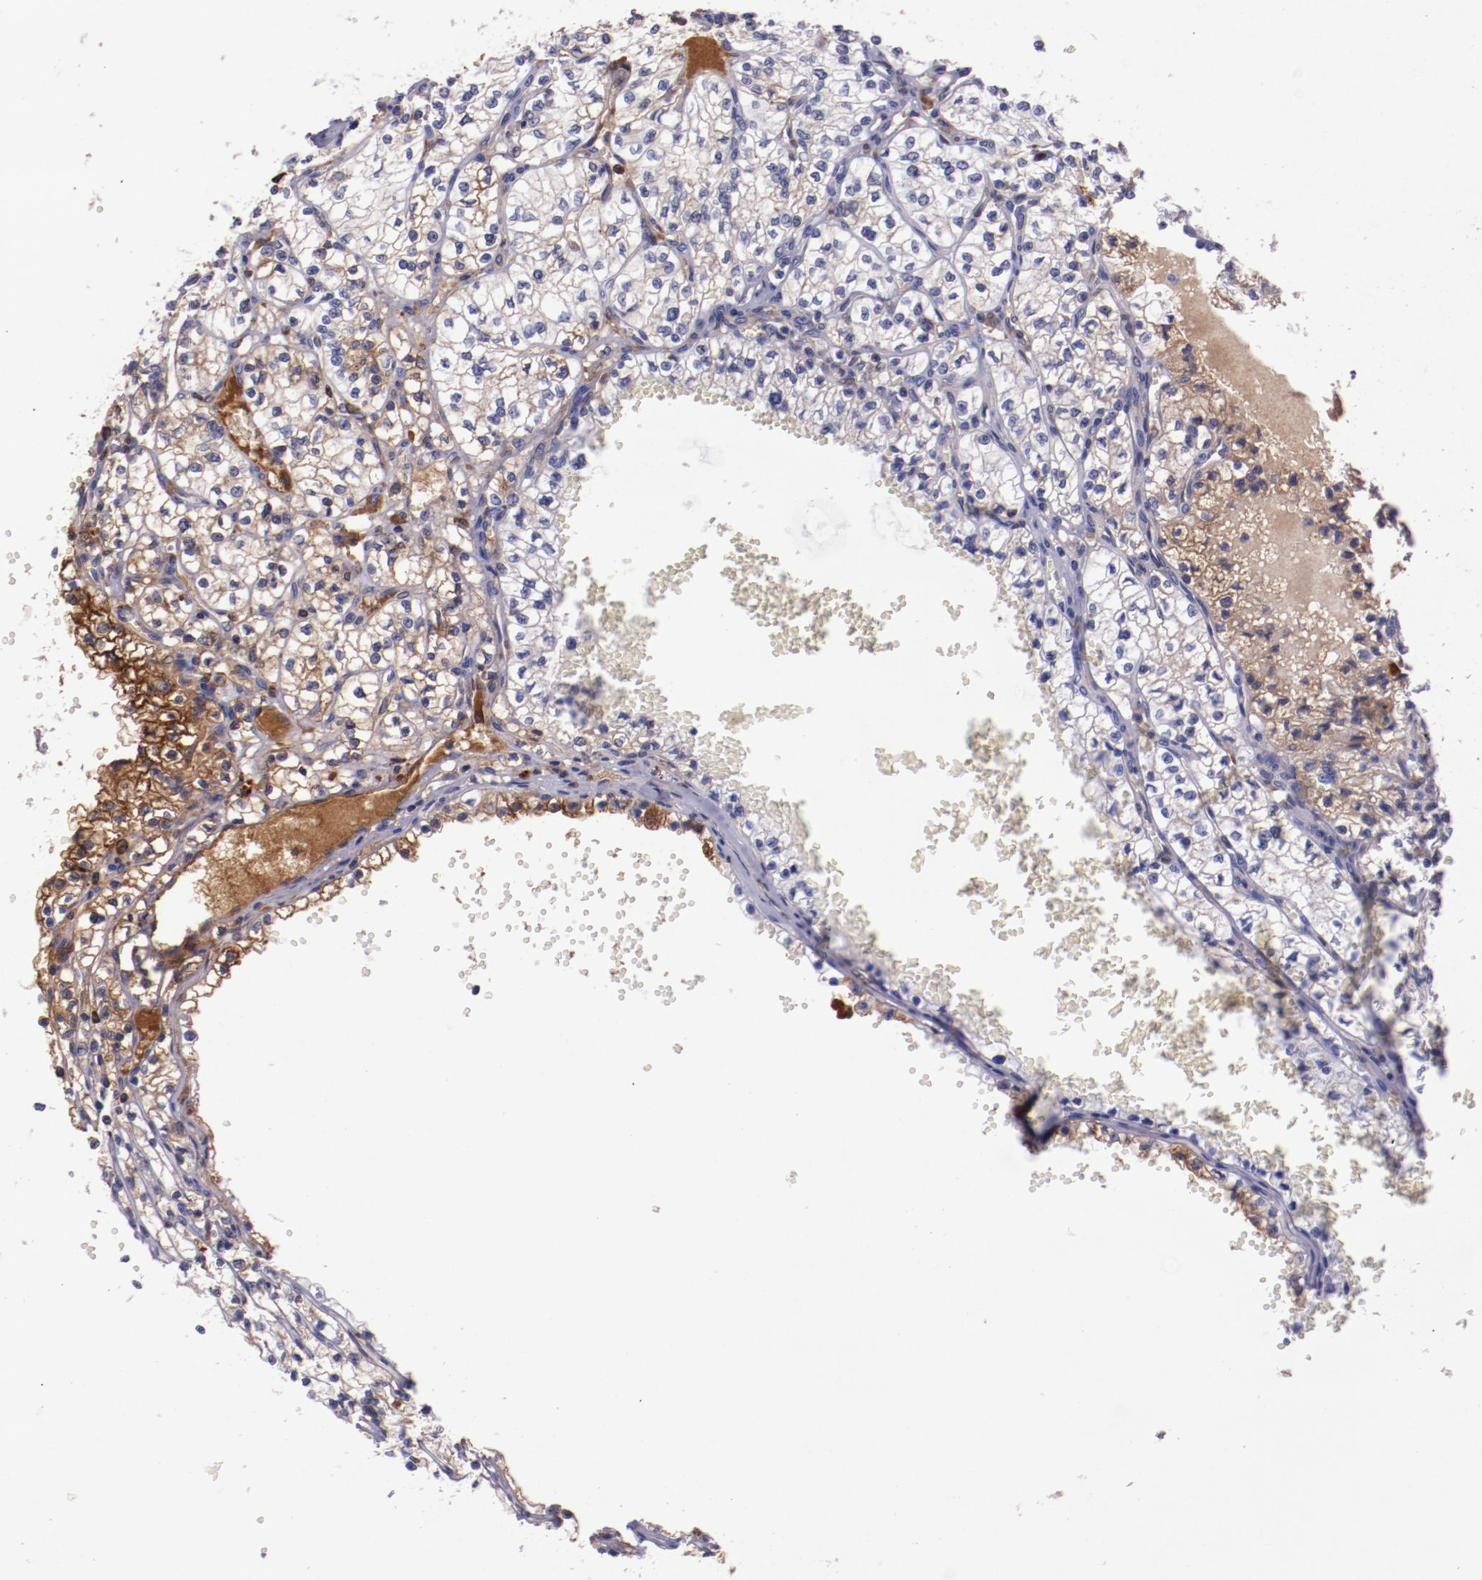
{"staining": {"intensity": "weak", "quantity": "<25%", "location": "cytoplasmic/membranous"}, "tissue": "renal cancer", "cell_type": "Tumor cells", "image_type": "cancer", "snomed": [{"axis": "morphology", "description": "Adenocarcinoma, NOS"}, {"axis": "topography", "description": "Kidney"}], "caption": "Immunohistochemistry micrograph of neoplastic tissue: renal cancer (adenocarcinoma) stained with DAB shows no significant protein positivity in tumor cells.", "gene": "APOH", "patient": {"sex": "male", "age": 61}}